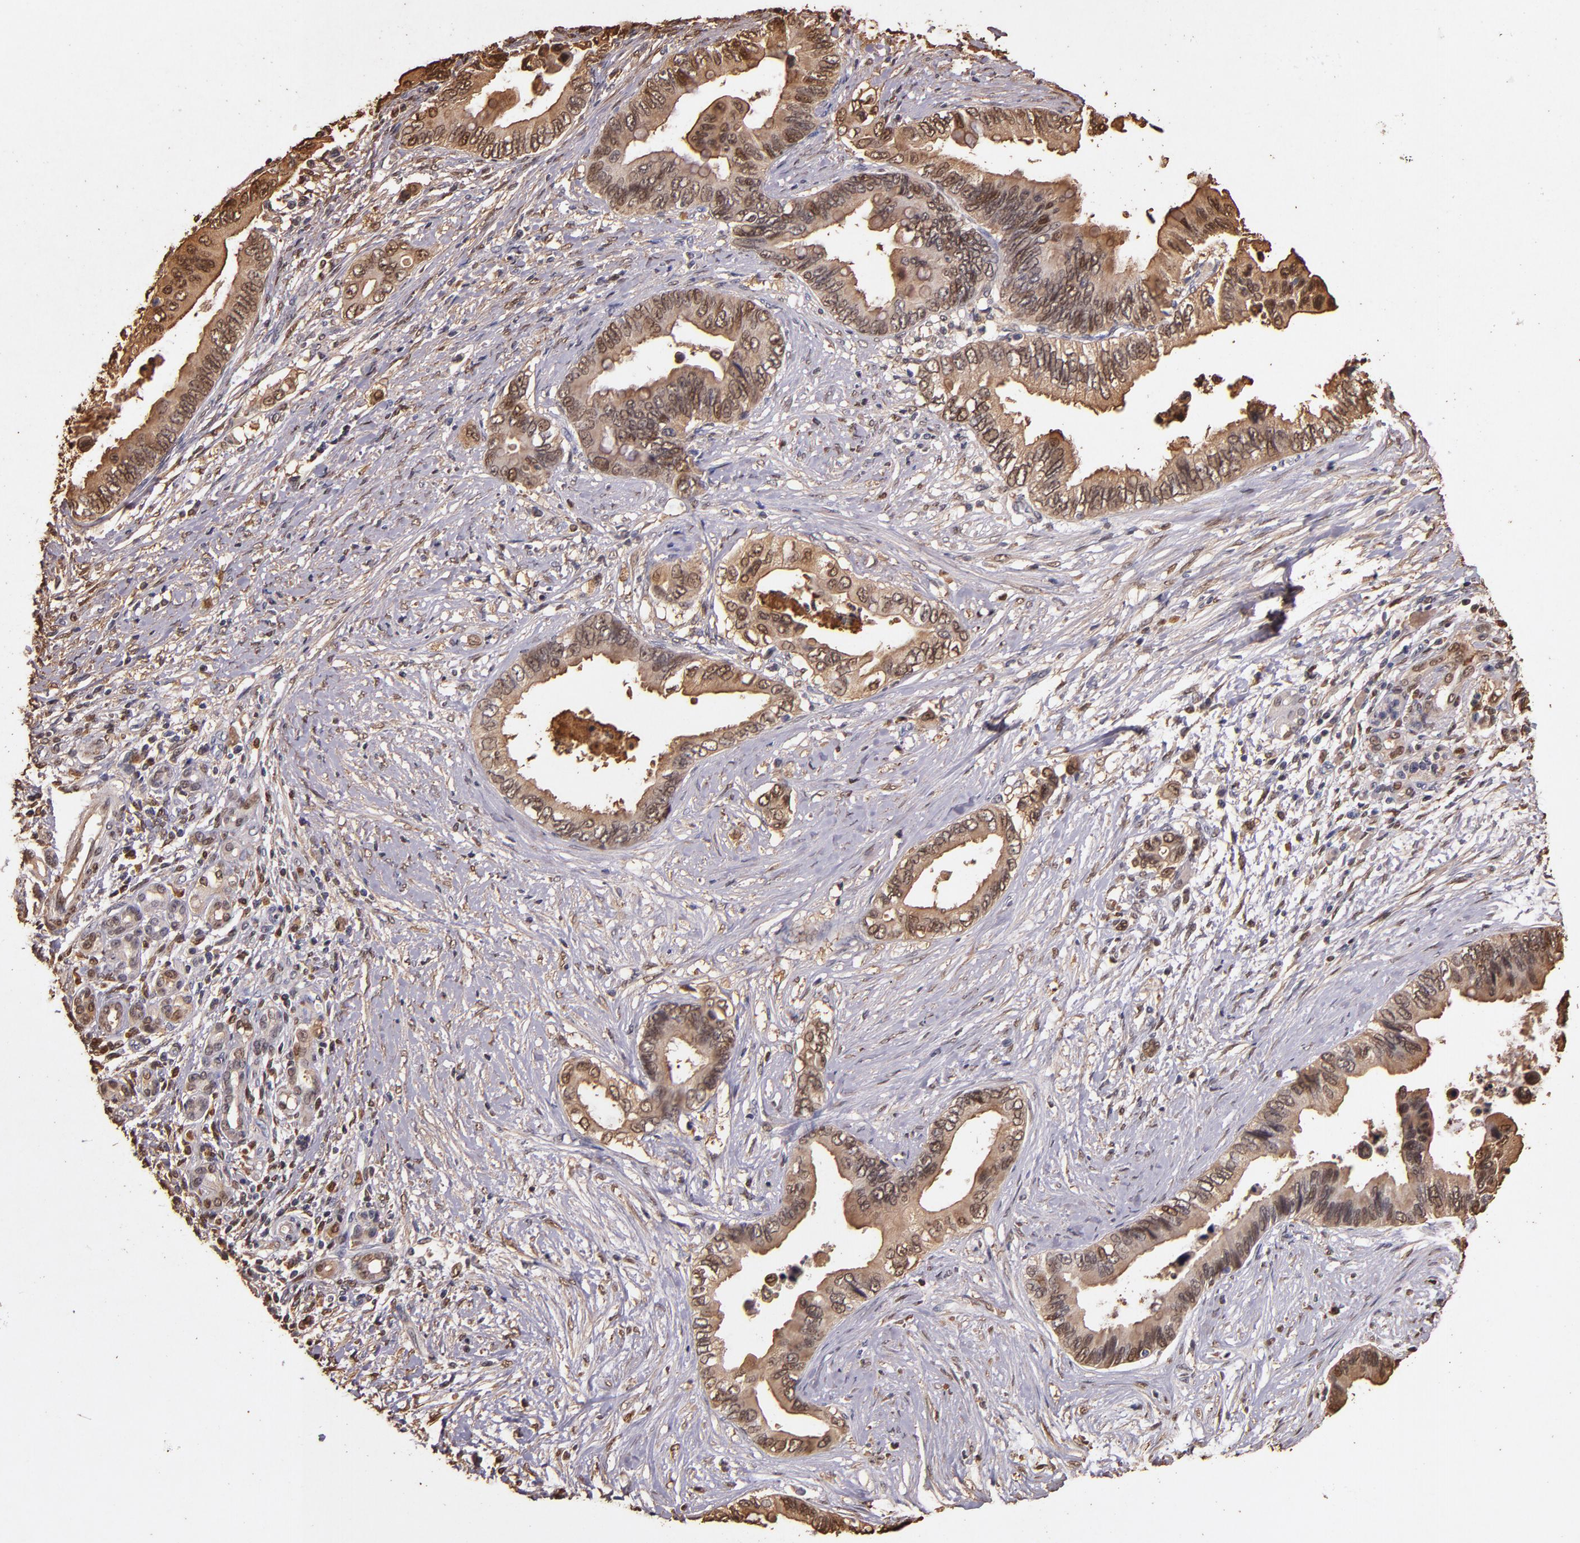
{"staining": {"intensity": "moderate", "quantity": ">75%", "location": "cytoplasmic/membranous,nuclear"}, "tissue": "pancreatic cancer", "cell_type": "Tumor cells", "image_type": "cancer", "snomed": [{"axis": "morphology", "description": "Adenocarcinoma, NOS"}, {"axis": "topography", "description": "Pancreas"}], "caption": "Immunohistochemical staining of pancreatic adenocarcinoma demonstrates medium levels of moderate cytoplasmic/membranous and nuclear positivity in approximately >75% of tumor cells.", "gene": "S100A6", "patient": {"sex": "female", "age": 66}}